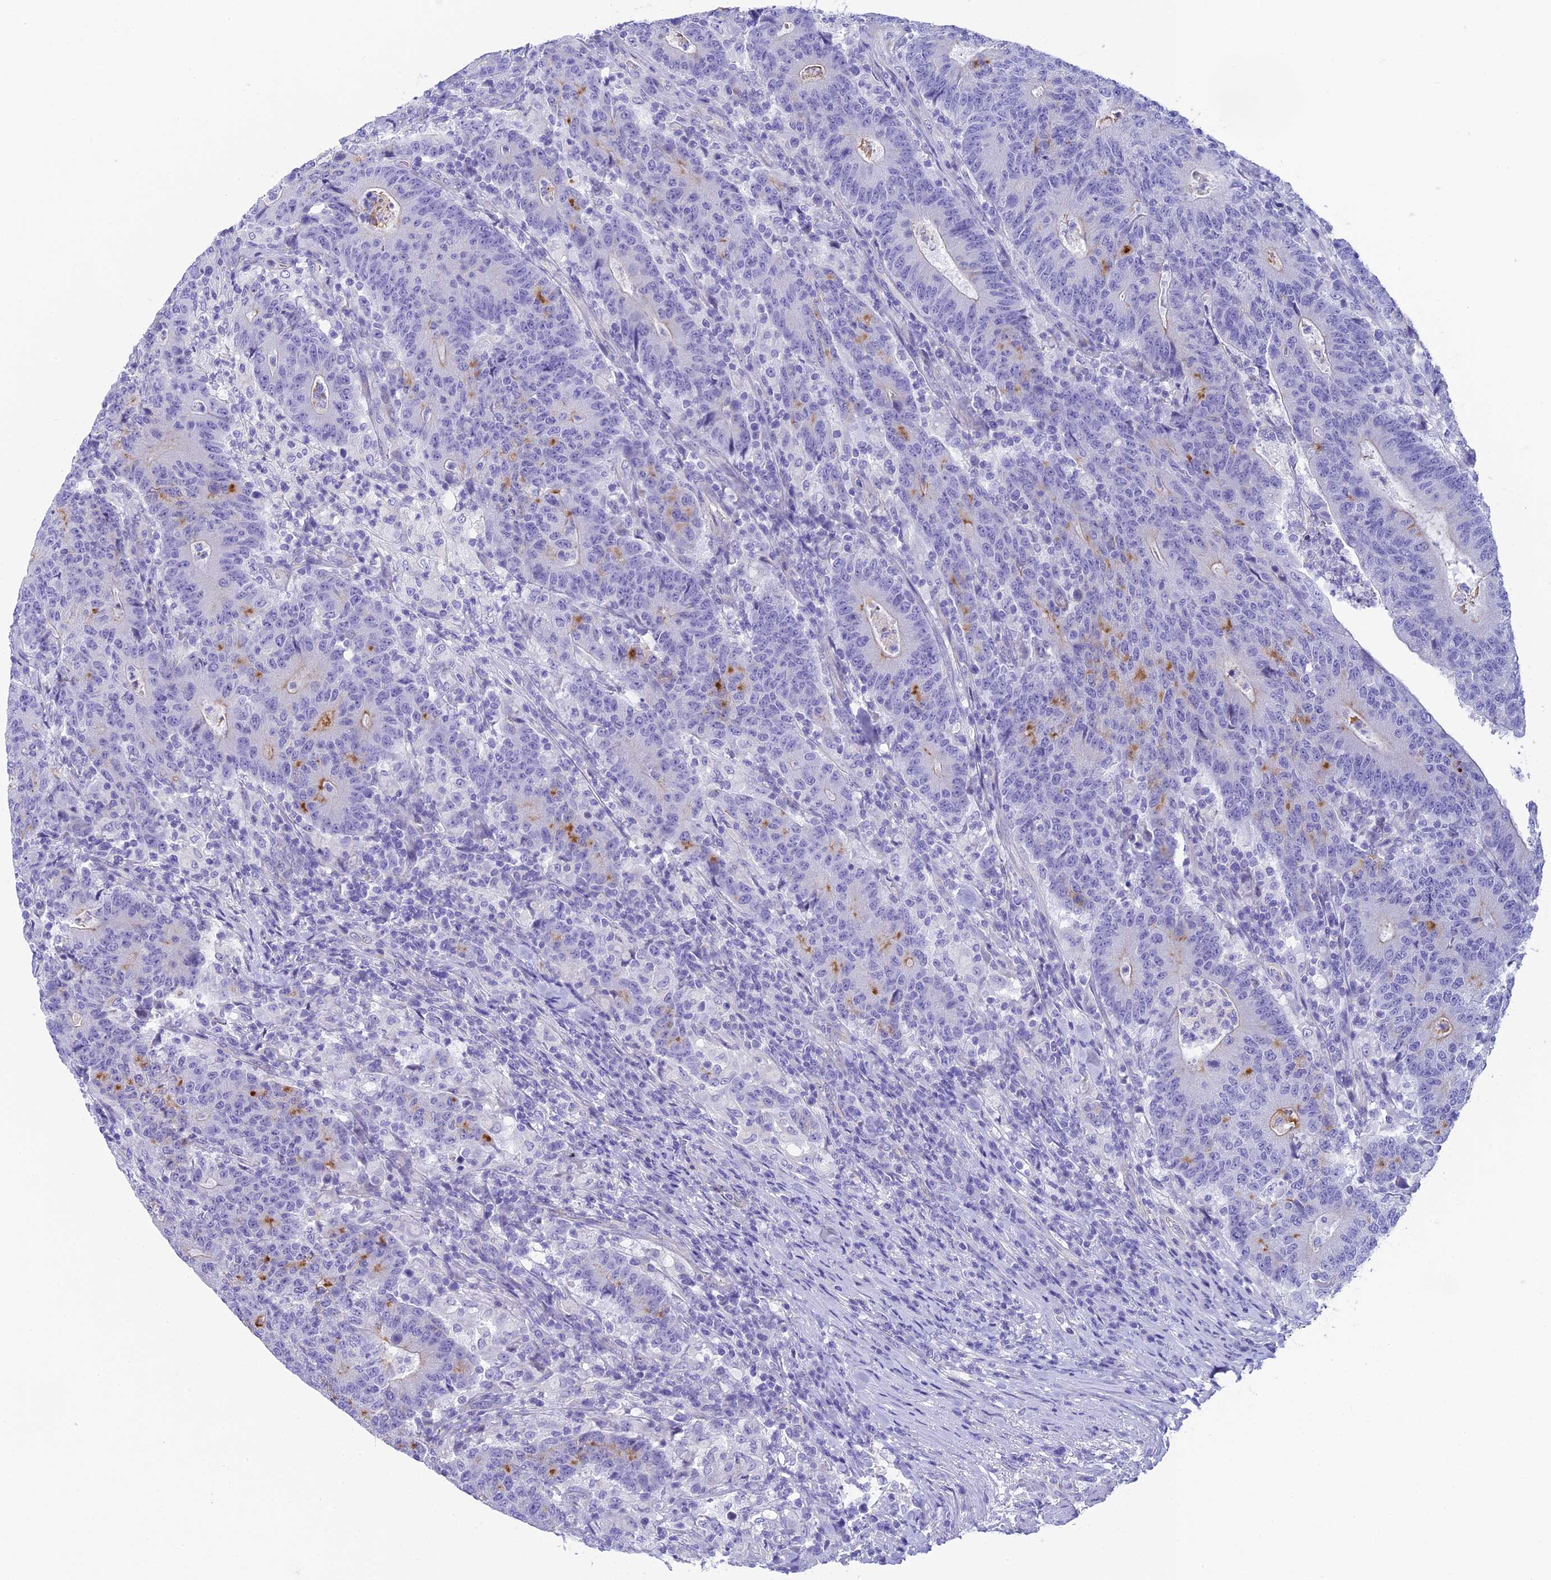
{"staining": {"intensity": "moderate", "quantity": "<25%", "location": "cytoplasmic/membranous"}, "tissue": "colorectal cancer", "cell_type": "Tumor cells", "image_type": "cancer", "snomed": [{"axis": "morphology", "description": "Adenocarcinoma, NOS"}, {"axis": "topography", "description": "Colon"}], "caption": "IHC of human colorectal adenocarcinoma displays low levels of moderate cytoplasmic/membranous positivity in approximately <25% of tumor cells.", "gene": "TACSTD2", "patient": {"sex": "female", "age": 75}}